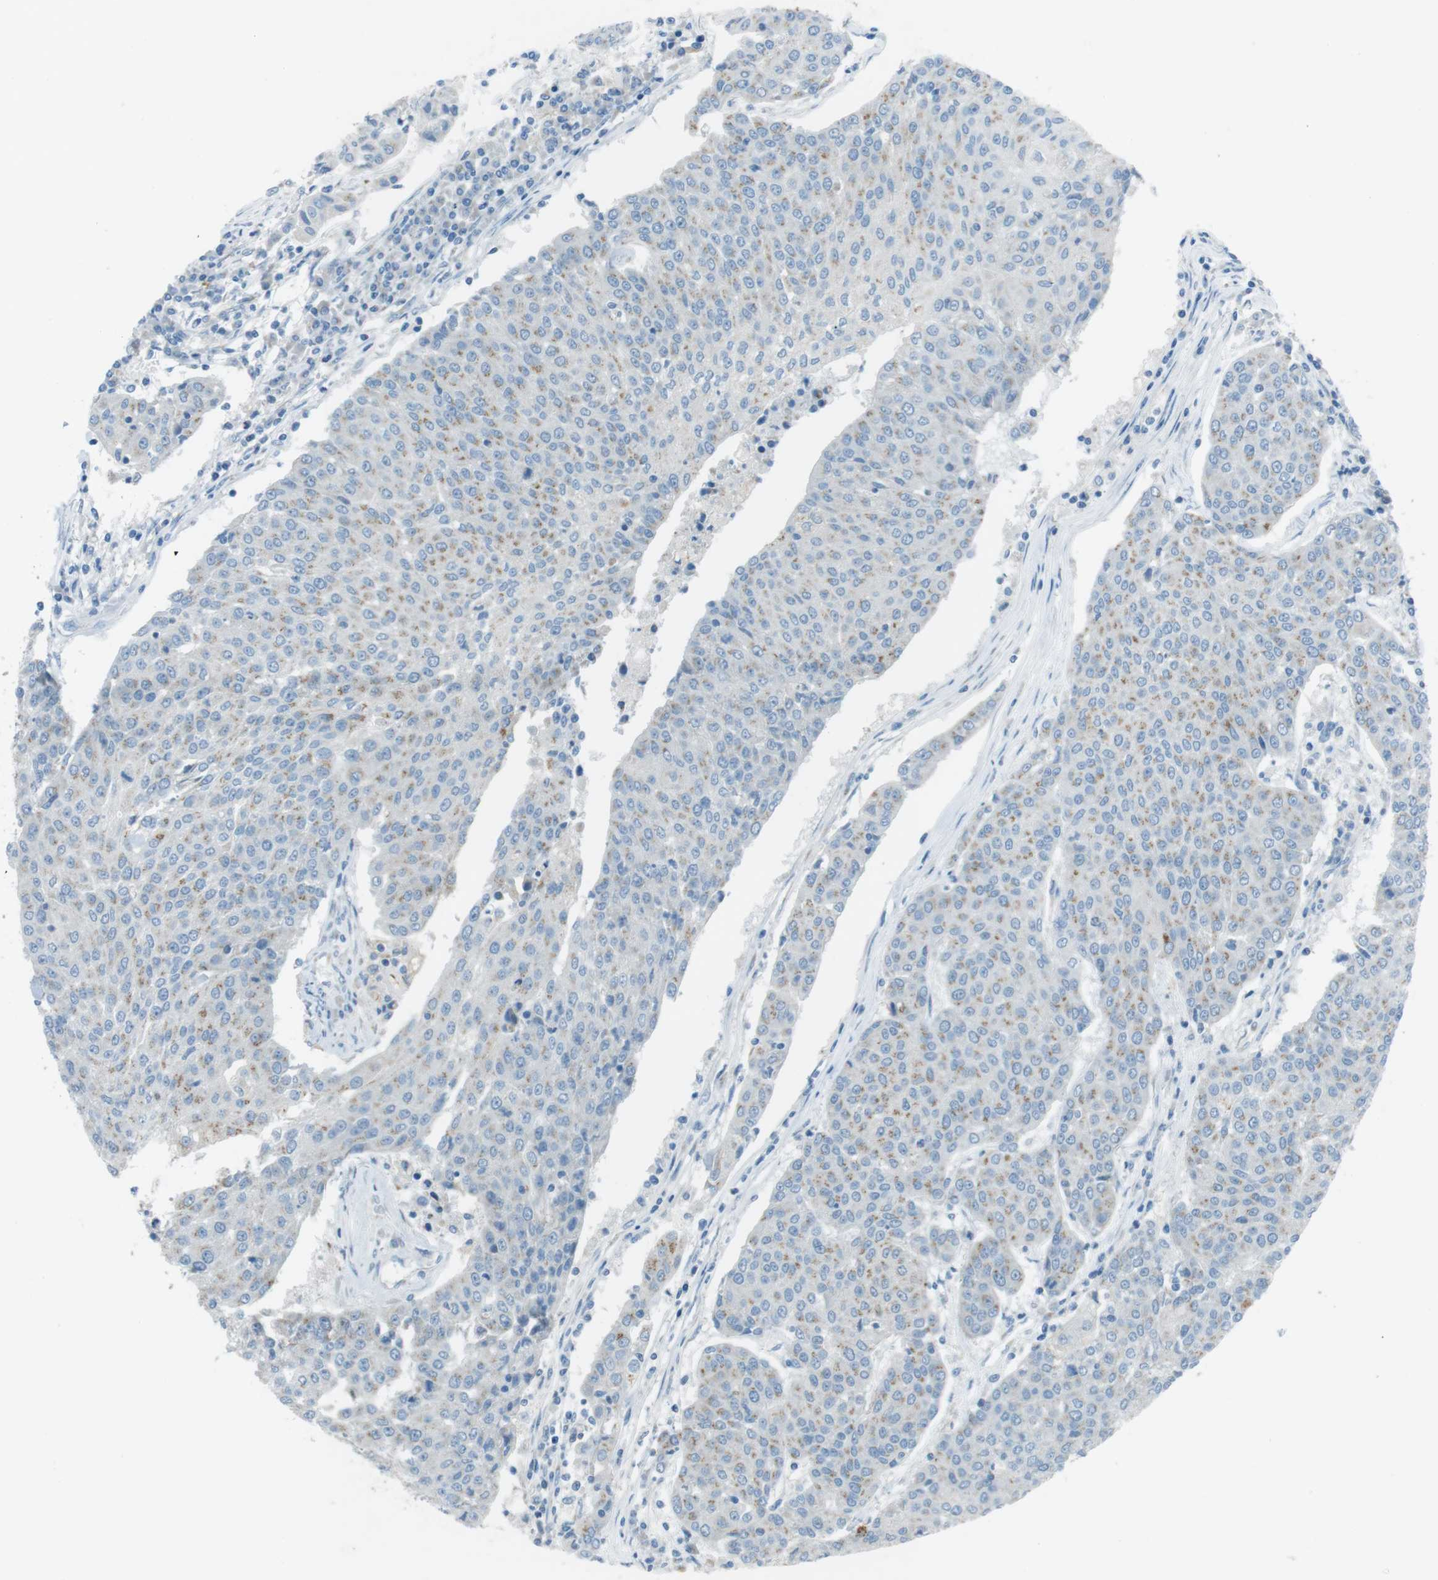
{"staining": {"intensity": "weak", "quantity": "25%-75%", "location": "cytoplasmic/membranous"}, "tissue": "urothelial cancer", "cell_type": "Tumor cells", "image_type": "cancer", "snomed": [{"axis": "morphology", "description": "Urothelial carcinoma, High grade"}, {"axis": "topography", "description": "Urinary bladder"}], "caption": "DAB immunohistochemical staining of urothelial cancer shows weak cytoplasmic/membranous protein expression in approximately 25%-75% of tumor cells.", "gene": "TXNDC15", "patient": {"sex": "female", "age": 85}}